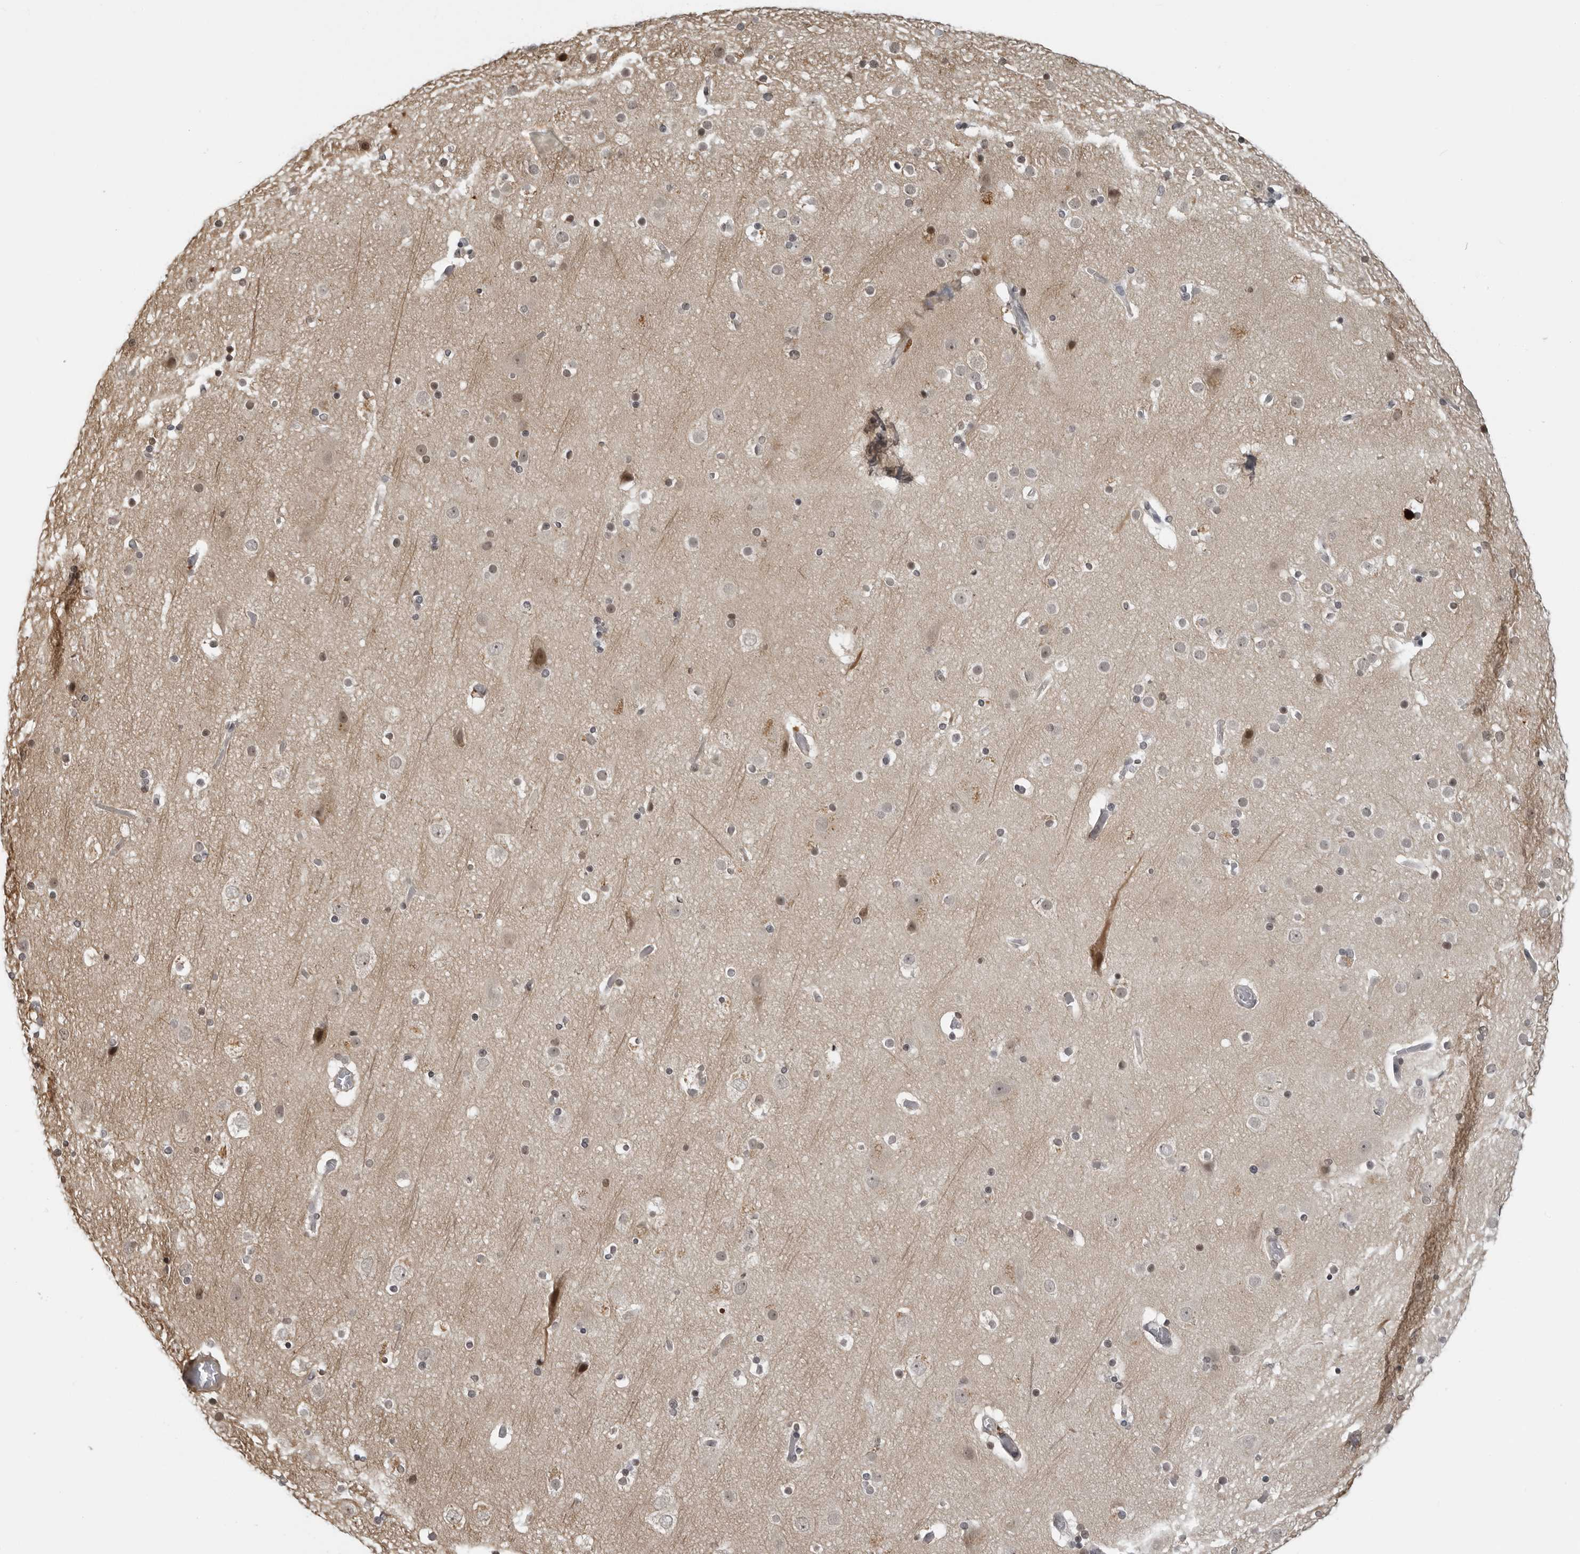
{"staining": {"intensity": "negative", "quantity": "none", "location": "none"}, "tissue": "cerebral cortex", "cell_type": "Endothelial cells", "image_type": "normal", "snomed": [{"axis": "morphology", "description": "Normal tissue, NOS"}, {"axis": "topography", "description": "Cerebral cortex"}], "caption": "An IHC histopathology image of normal cerebral cortex is shown. There is no staining in endothelial cells of cerebral cortex. Brightfield microscopy of IHC stained with DAB (3,3'-diaminobenzidine) (brown) and hematoxylin (blue), captured at high magnification.", "gene": "MAF", "patient": {"sex": "male", "age": 57}}